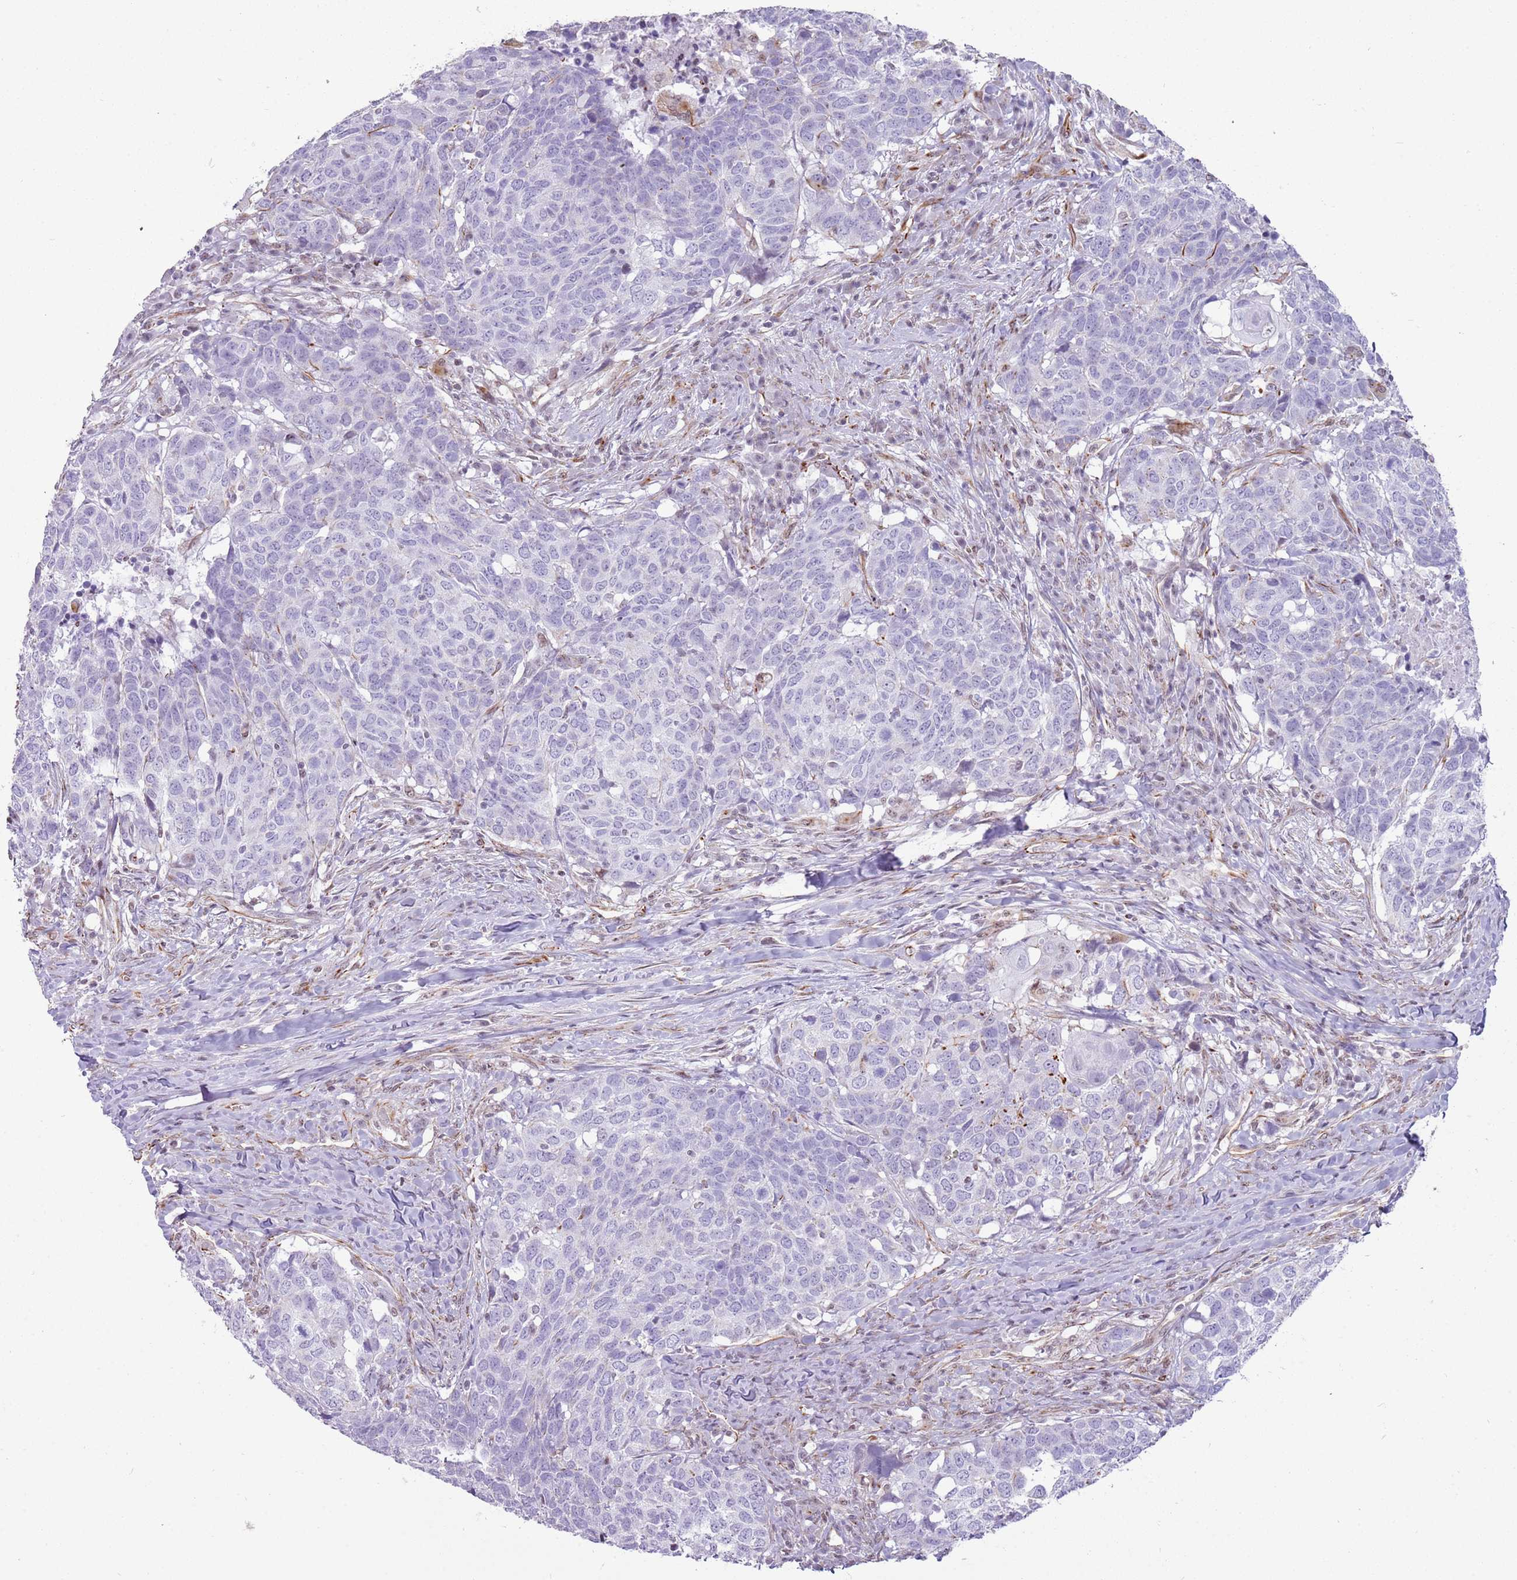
{"staining": {"intensity": "negative", "quantity": "none", "location": "none"}, "tissue": "head and neck cancer", "cell_type": "Tumor cells", "image_type": "cancer", "snomed": [{"axis": "morphology", "description": "Normal tissue, NOS"}, {"axis": "morphology", "description": "Squamous cell carcinoma, NOS"}, {"axis": "topography", "description": "Skeletal muscle"}, {"axis": "topography", "description": "Vascular tissue"}, {"axis": "topography", "description": "Peripheral nerve tissue"}, {"axis": "topography", "description": "Head-Neck"}], "caption": "High magnification brightfield microscopy of head and neck squamous cell carcinoma stained with DAB (brown) and counterstained with hematoxylin (blue): tumor cells show no significant staining.", "gene": "NBPF3", "patient": {"sex": "male", "age": 66}}